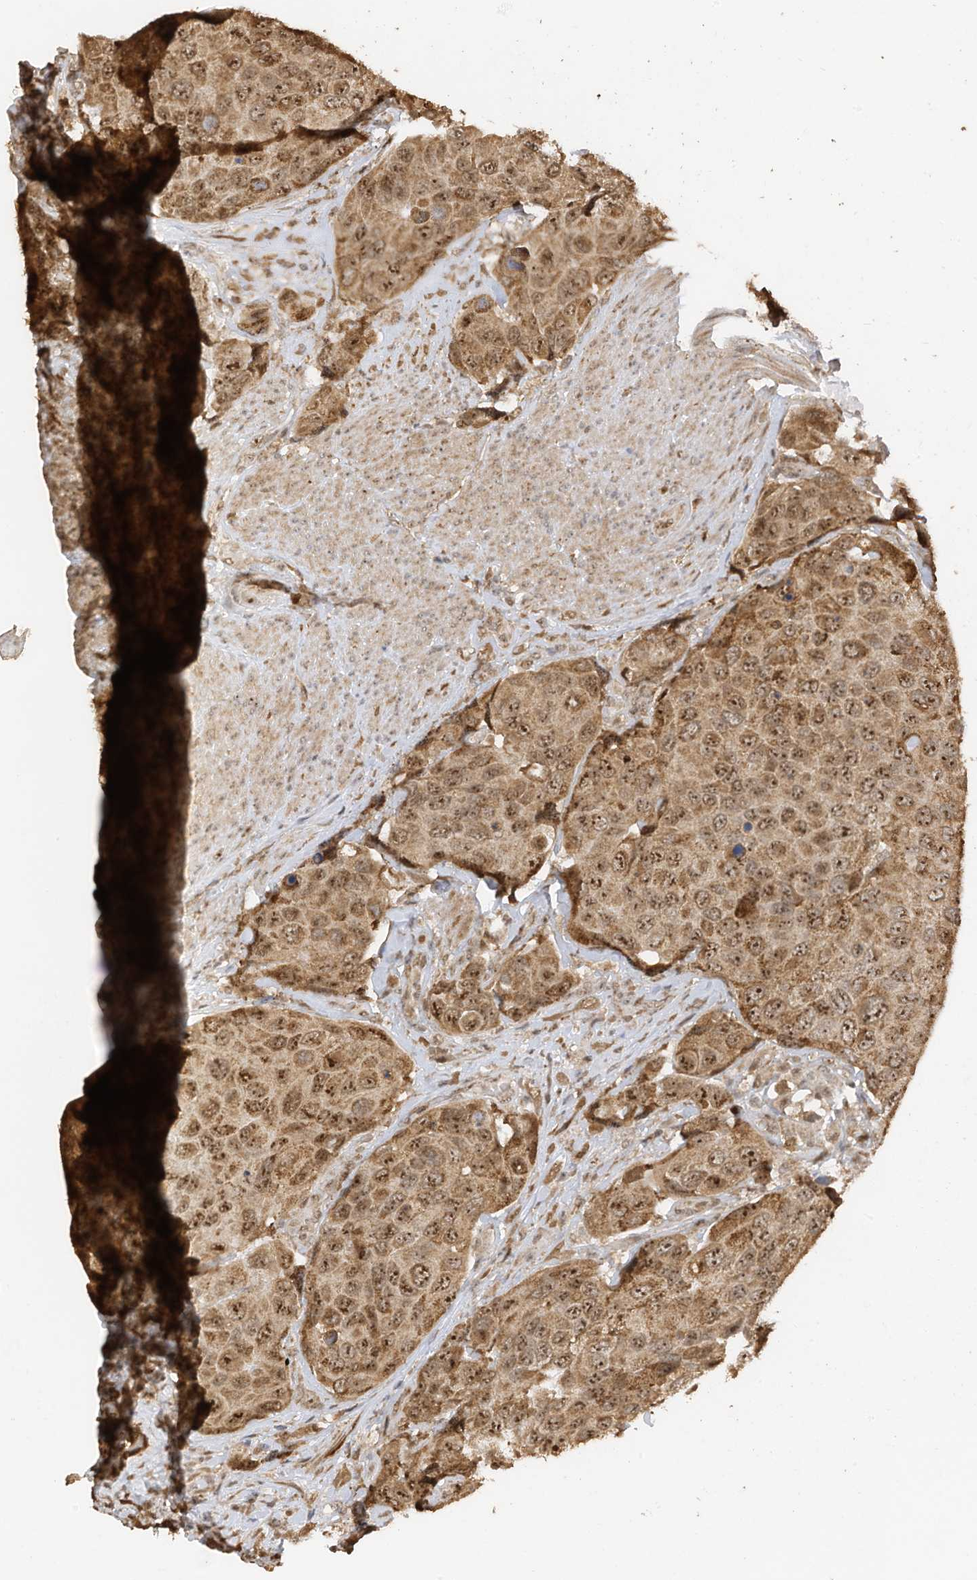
{"staining": {"intensity": "moderate", "quantity": ">75%", "location": "cytoplasmic/membranous,nuclear"}, "tissue": "urothelial cancer", "cell_type": "Tumor cells", "image_type": "cancer", "snomed": [{"axis": "morphology", "description": "Urothelial carcinoma, High grade"}, {"axis": "topography", "description": "Urinary bladder"}], "caption": "Urothelial cancer stained for a protein reveals moderate cytoplasmic/membranous and nuclear positivity in tumor cells.", "gene": "ERLEC1", "patient": {"sex": "male", "age": 74}}